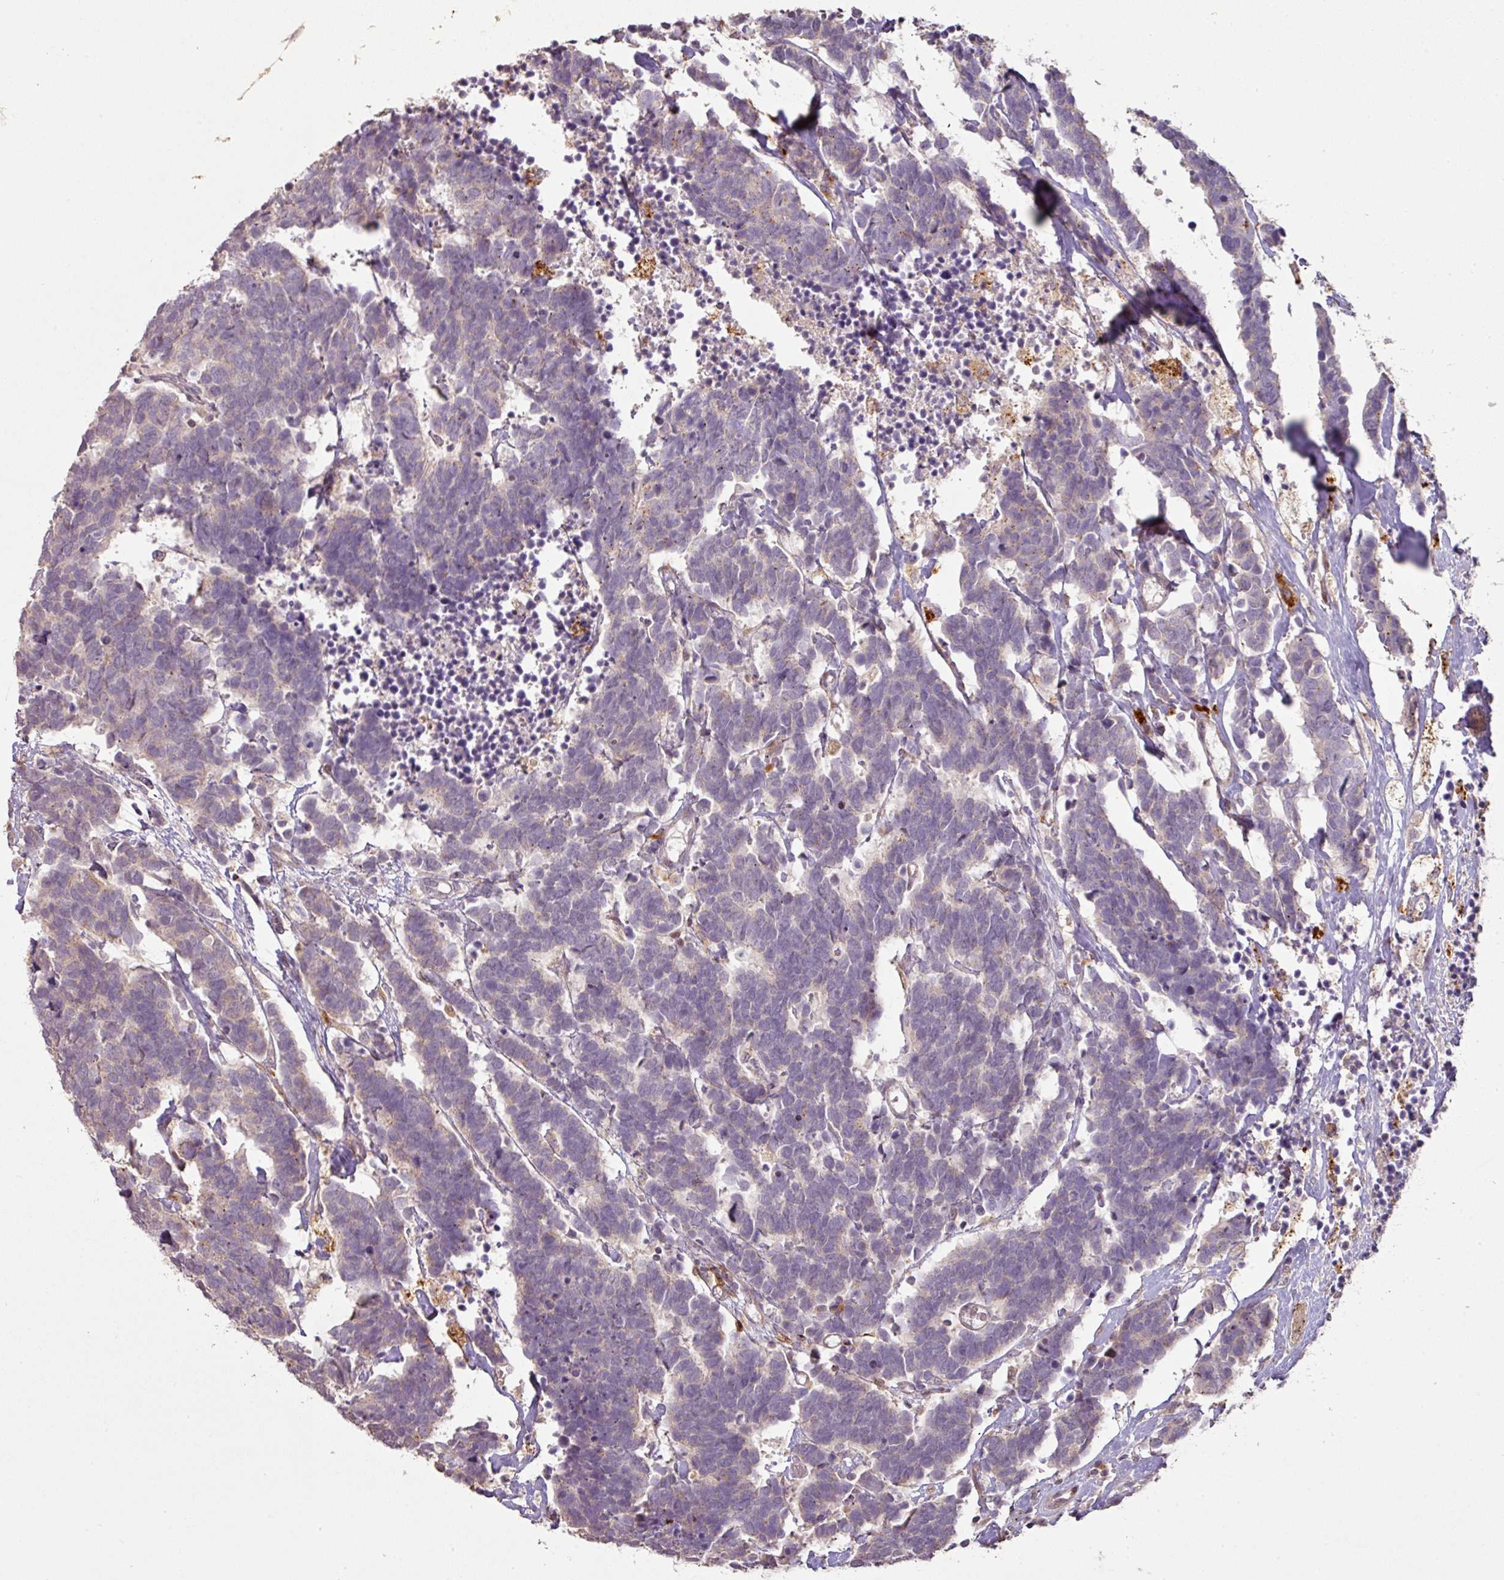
{"staining": {"intensity": "negative", "quantity": "none", "location": "none"}, "tissue": "carcinoid", "cell_type": "Tumor cells", "image_type": "cancer", "snomed": [{"axis": "morphology", "description": "Carcinoma, NOS"}, {"axis": "morphology", "description": "Carcinoid, malignant, NOS"}, {"axis": "topography", "description": "Urinary bladder"}], "caption": "Human carcinoma stained for a protein using immunohistochemistry demonstrates no positivity in tumor cells.", "gene": "CXCR5", "patient": {"sex": "male", "age": 57}}